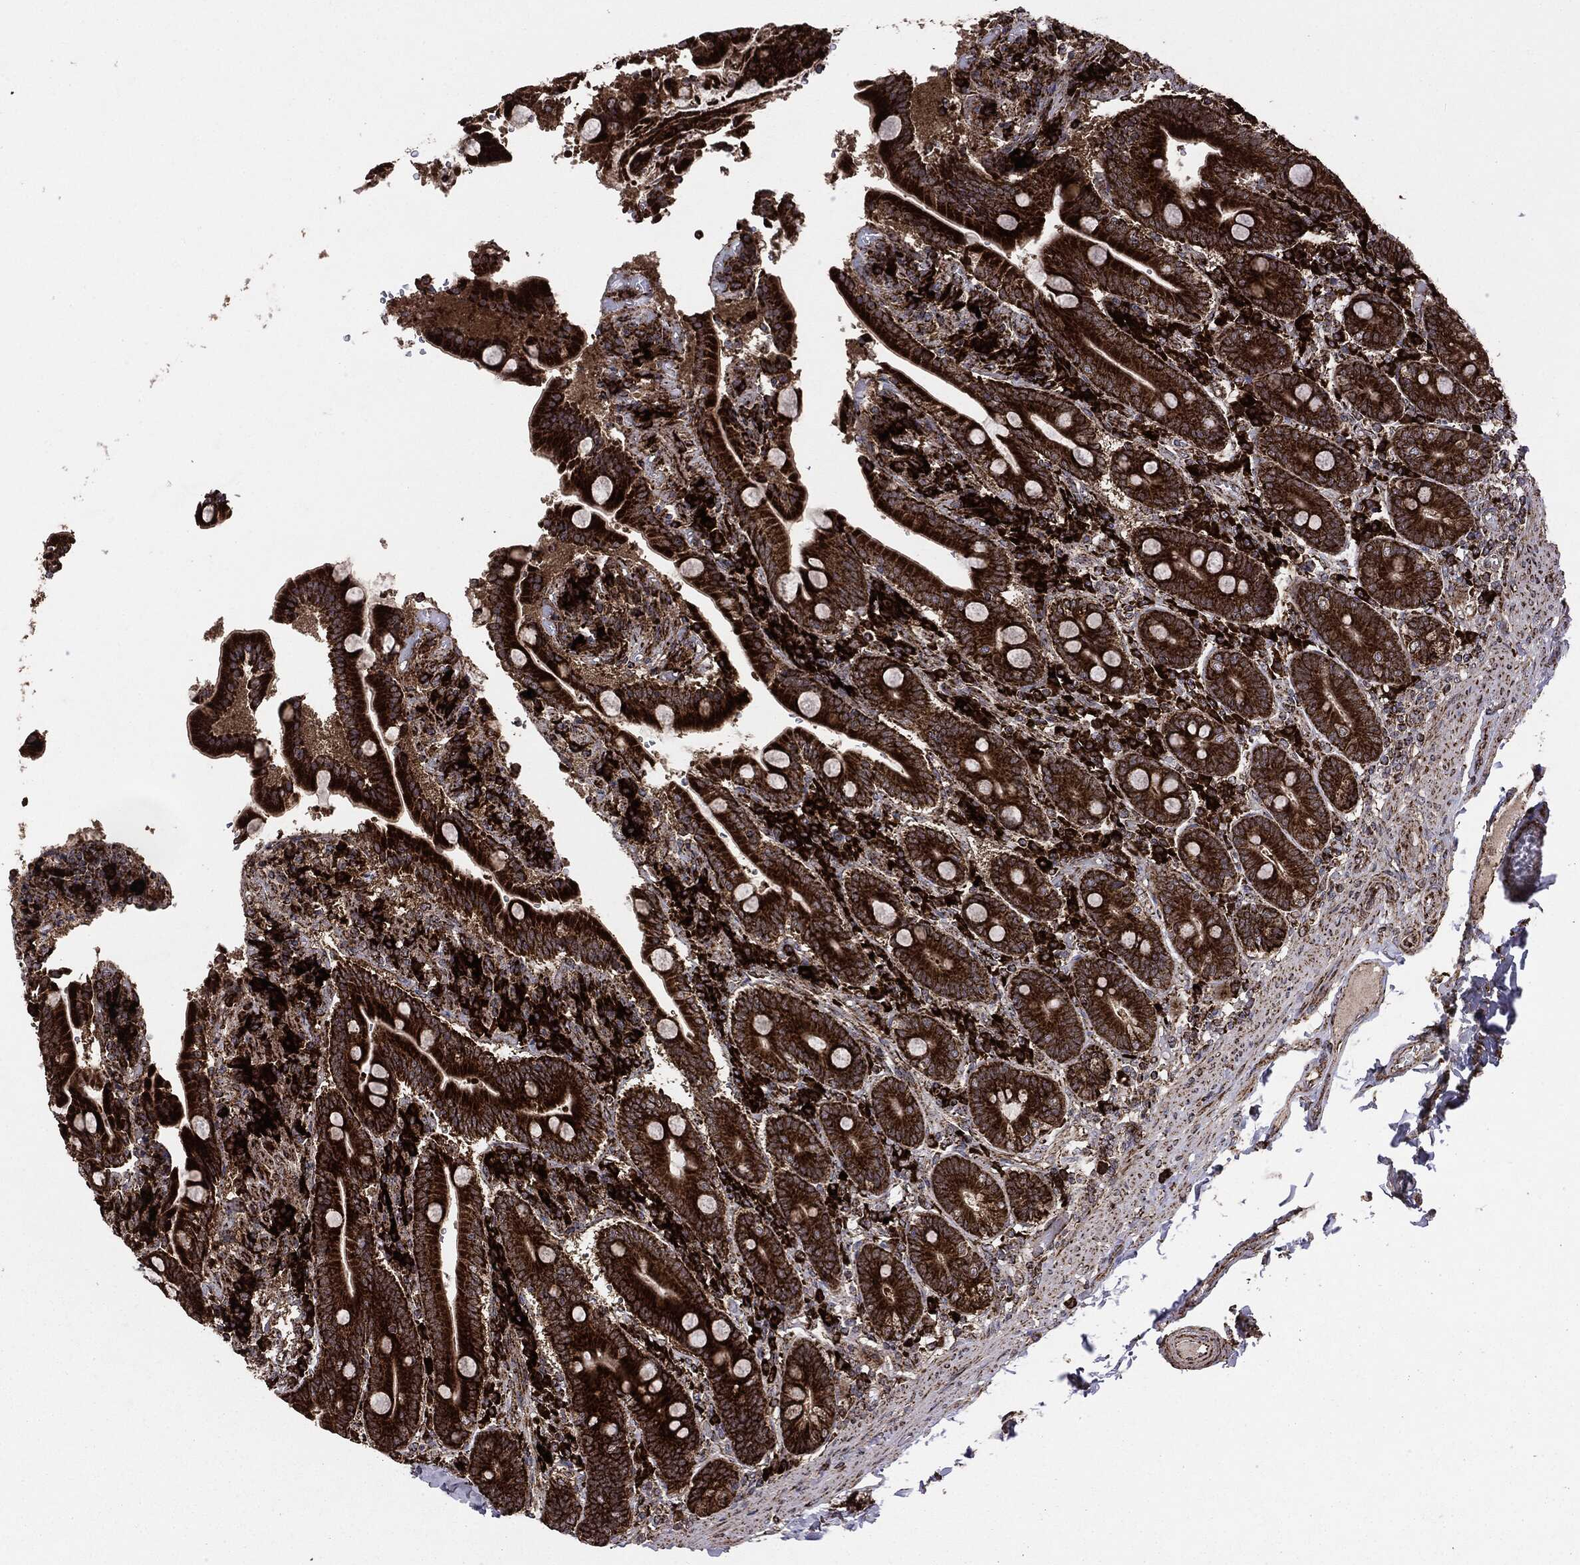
{"staining": {"intensity": "strong", "quantity": ">75%", "location": "cytoplasmic/membranous"}, "tissue": "duodenum", "cell_type": "Glandular cells", "image_type": "normal", "snomed": [{"axis": "morphology", "description": "Normal tissue, NOS"}, {"axis": "topography", "description": "Duodenum"}], "caption": "A high-resolution micrograph shows IHC staining of normal duodenum, which exhibits strong cytoplasmic/membranous positivity in approximately >75% of glandular cells.", "gene": "MAP2K1", "patient": {"sex": "female", "age": 62}}